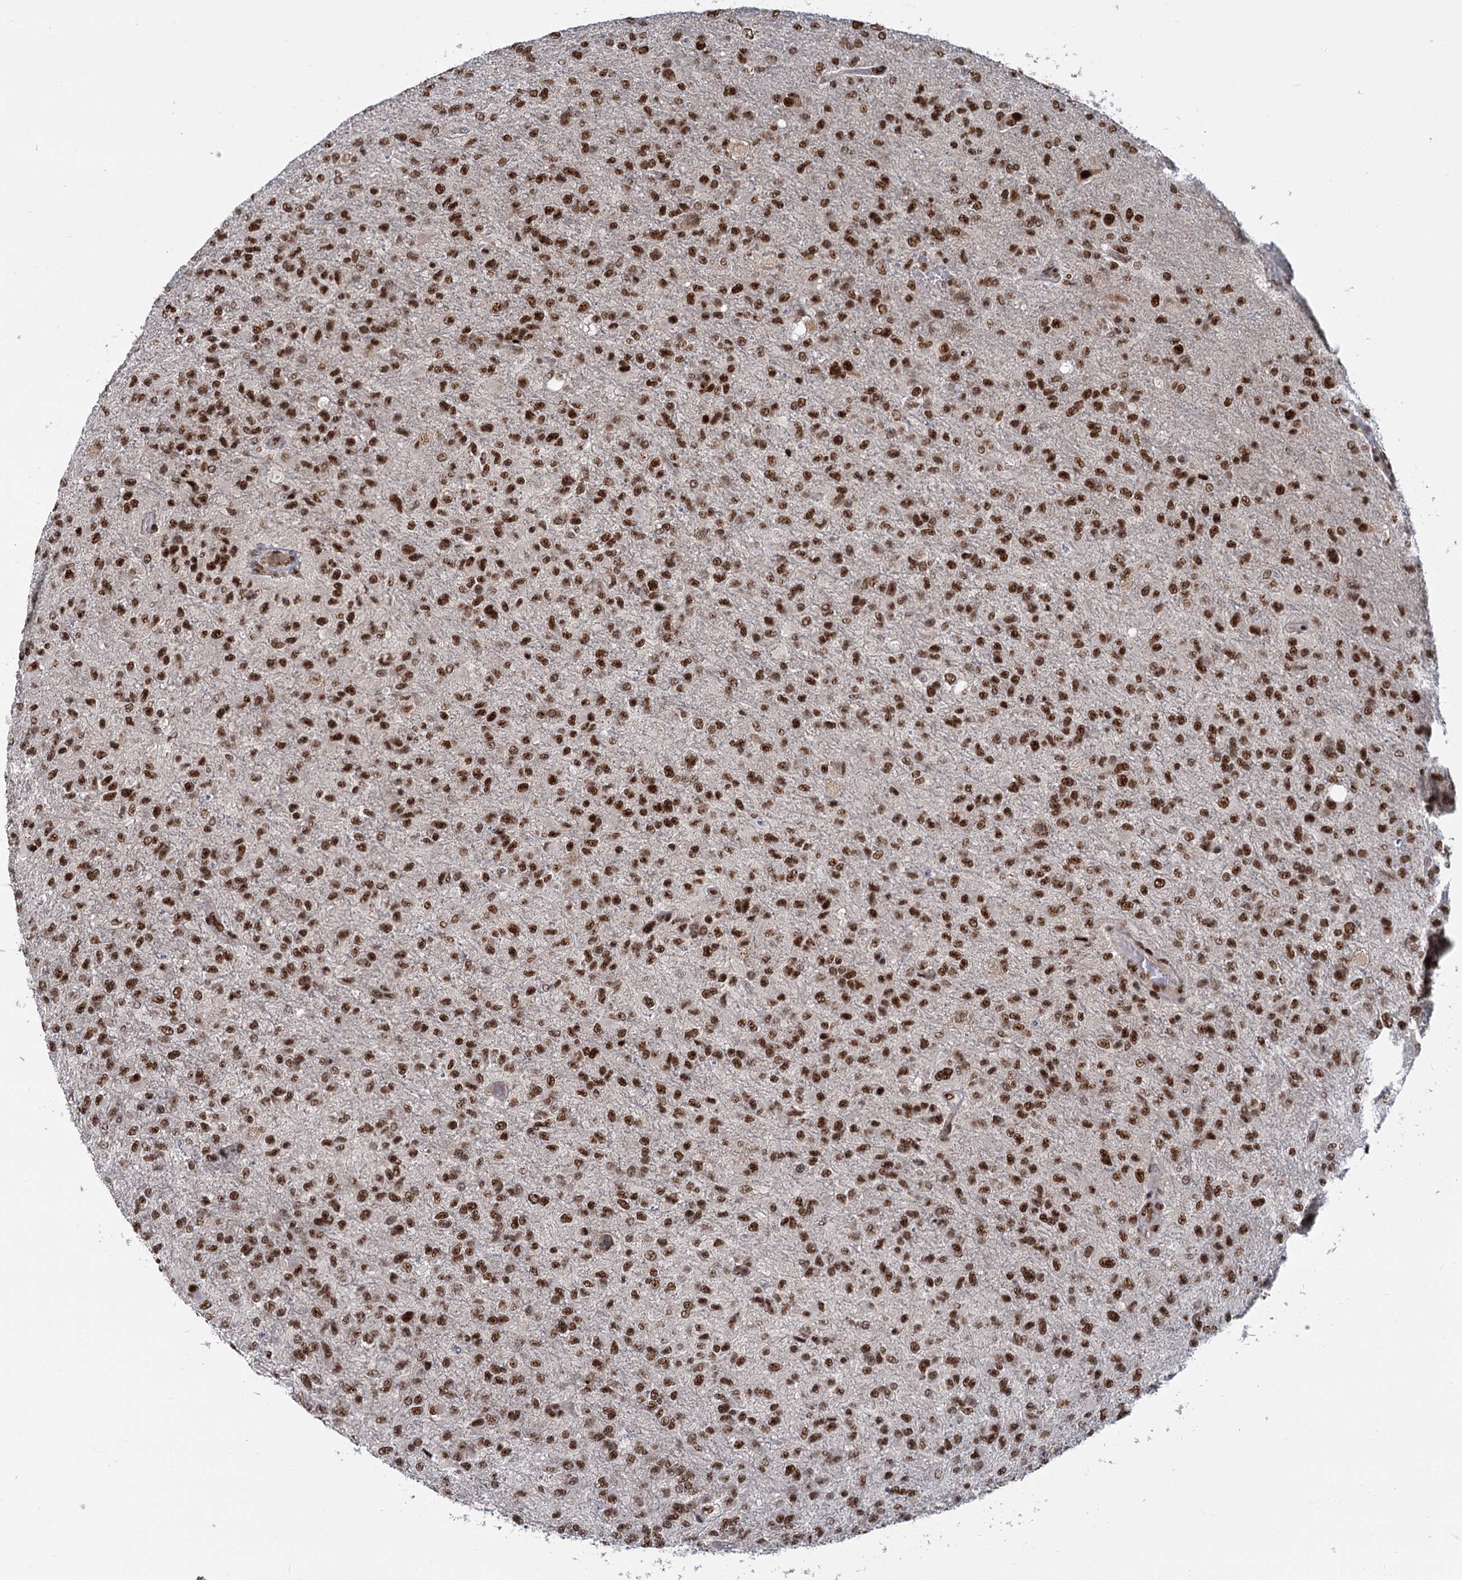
{"staining": {"intensity": "moderate", "quantity": ">75%", "location": "nuclear"}, "tissue": "glioma", "cell_type": "Tumor cells", "image_type": "cancer", "snomed": [{"axis": "morphology", "description": "Glioma, malignant, High grade"}, {"axis": "topography", "description": "Brain"}], "caption": "Malignant glioma (high-grade) stained for a protein (brown) shows moderate nuclear positive expression in approximately >75% of tumor cells.", "gene": "WBP4", "patient": {"sex": "female", "age": 74}}